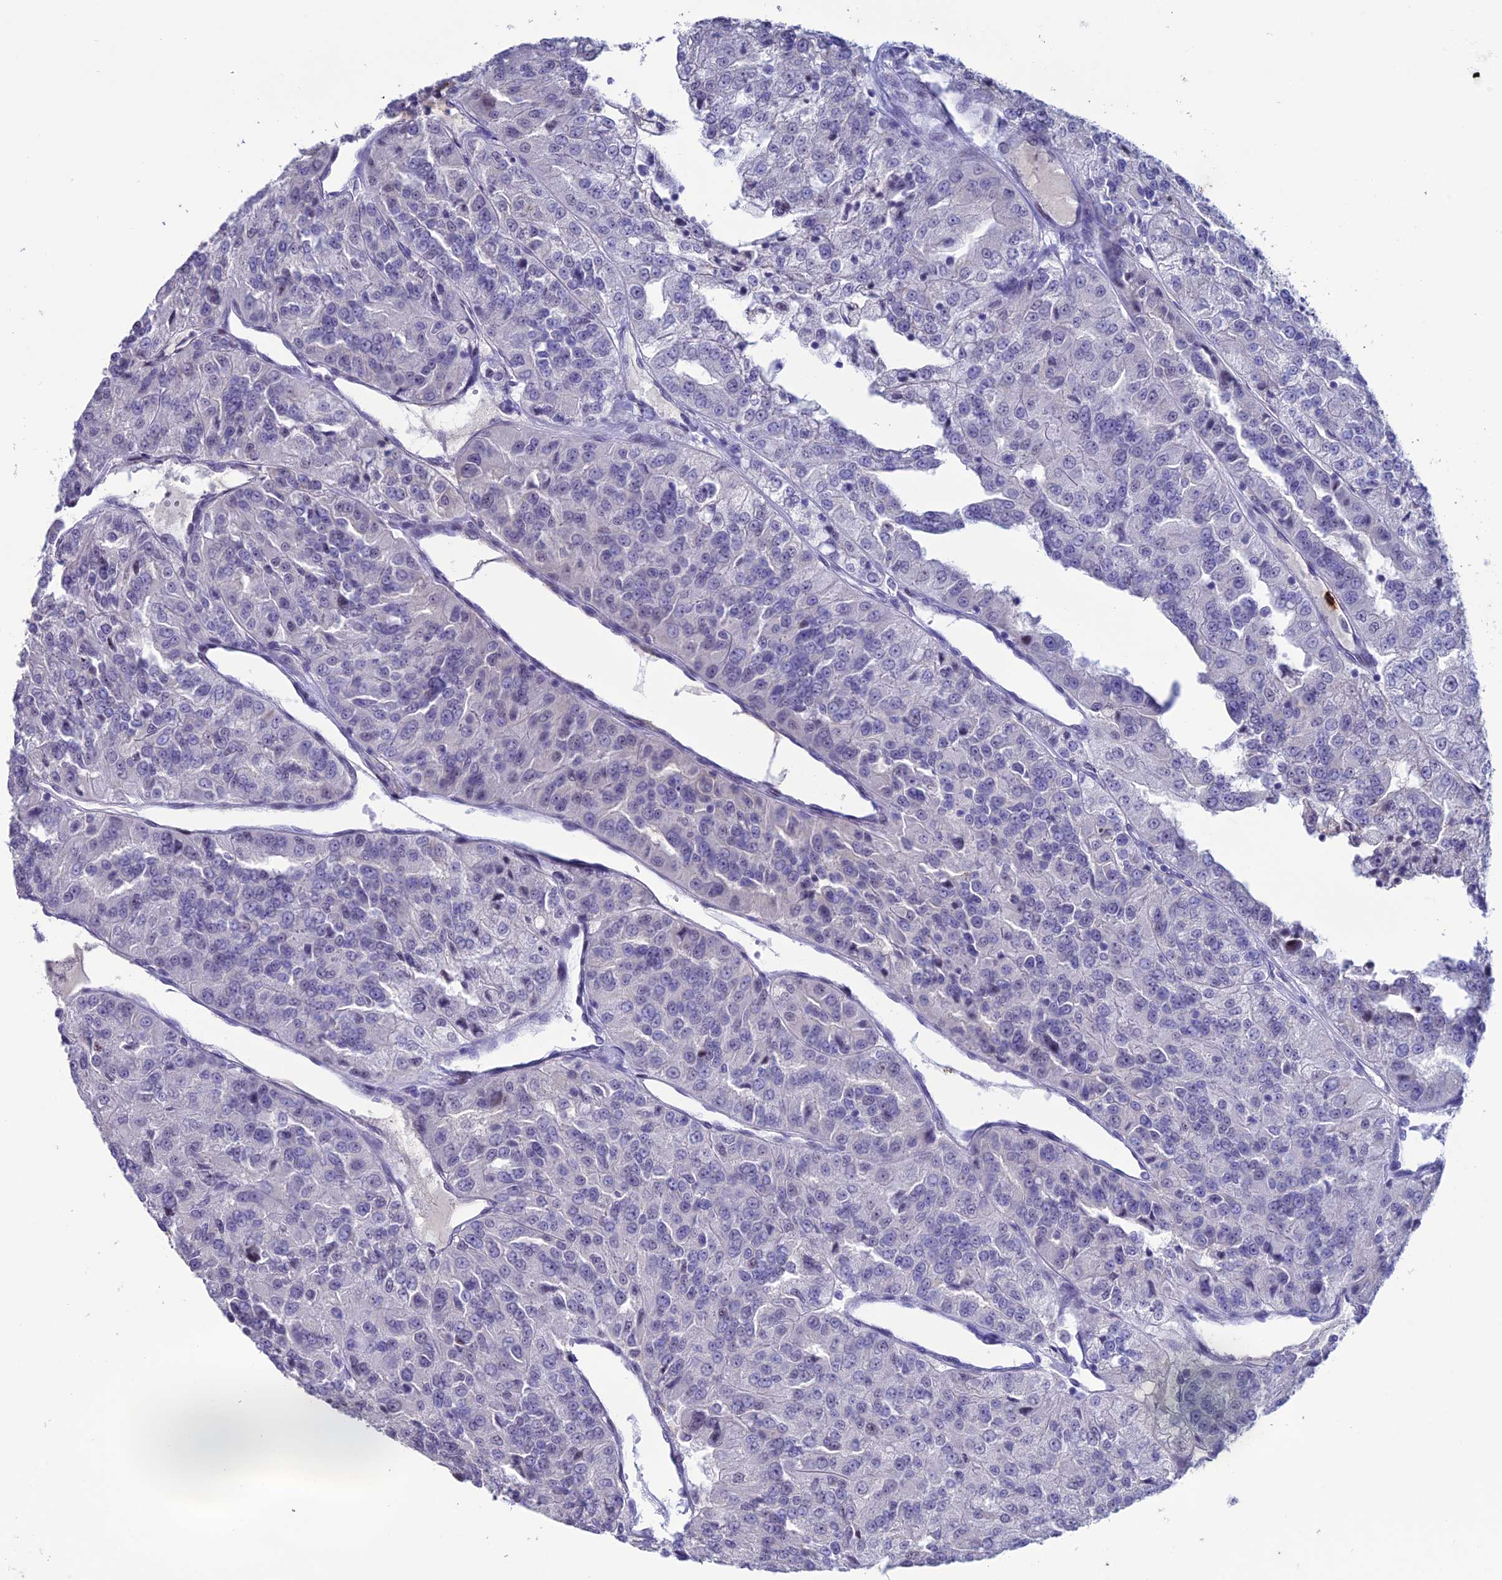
{"staining": {"intensity": "negative", "quantity": "none", "location": "none"}, "tissue": "renal cancer", "cell_type": "Tumor cells", "image_type": "cancer", "snomed": [{"axis": "morphology", "description": "Adenocarcinoma, NOS"}, {"axis": "topography", "description": "Kidney"}], "caption": "Photomicrograph shows no protein expression in tumor cells of renal adenocarcinoma tissue.", "gene": "MFSD2B", "patient": {"sex": "female", "age": 63}}